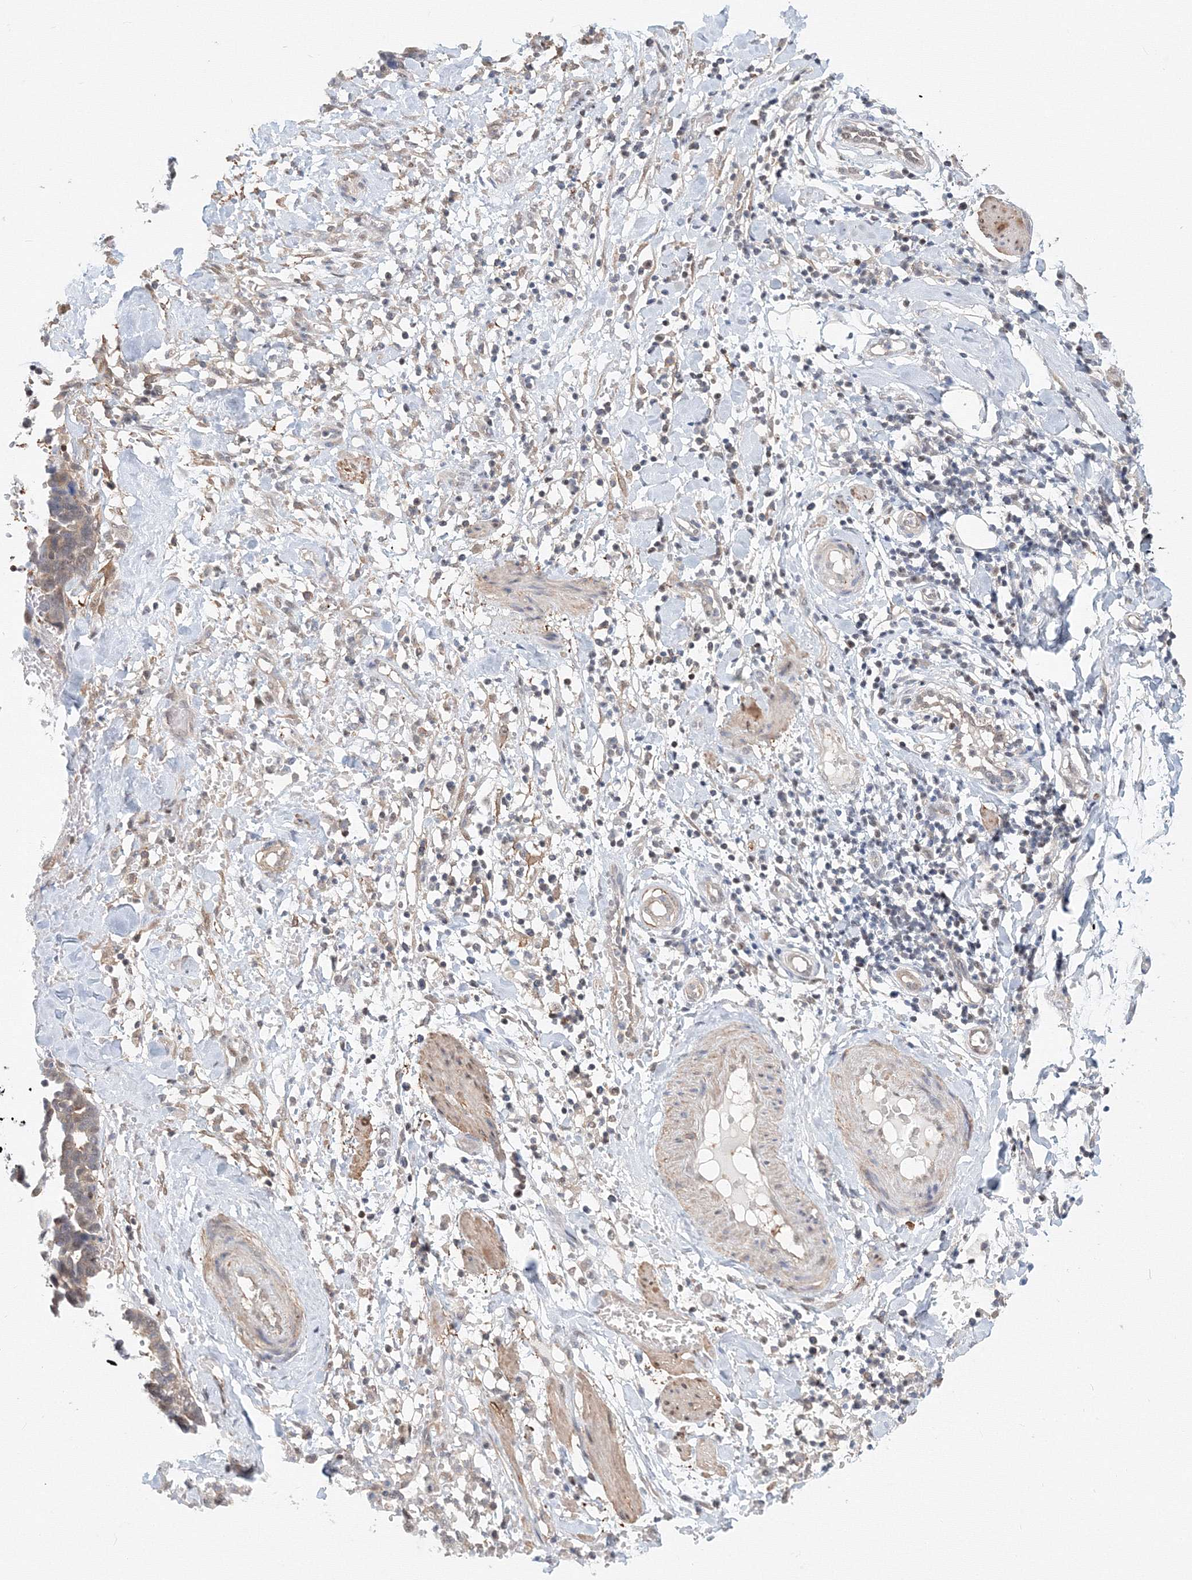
{"staining": {"intensity": "weak", "quantity": "<25%", "location": "cytoplasmic/membranous"}, "tissue": "ovarian cancer", "cell_type": "Tumor cells", "image_type": "cancer", "snomed": [{"axis": "morphology", "description": "Cystadenocarcinoma, serous, NOS"}, {"axis": "topography", "description": "Ovary"}], "caption": "The image displays no staining of tumor cells in ovarian serous cystadenocarcinoma.", "gene": "ARHGAP21", "patient": {"sex": "female", "age": 59}}